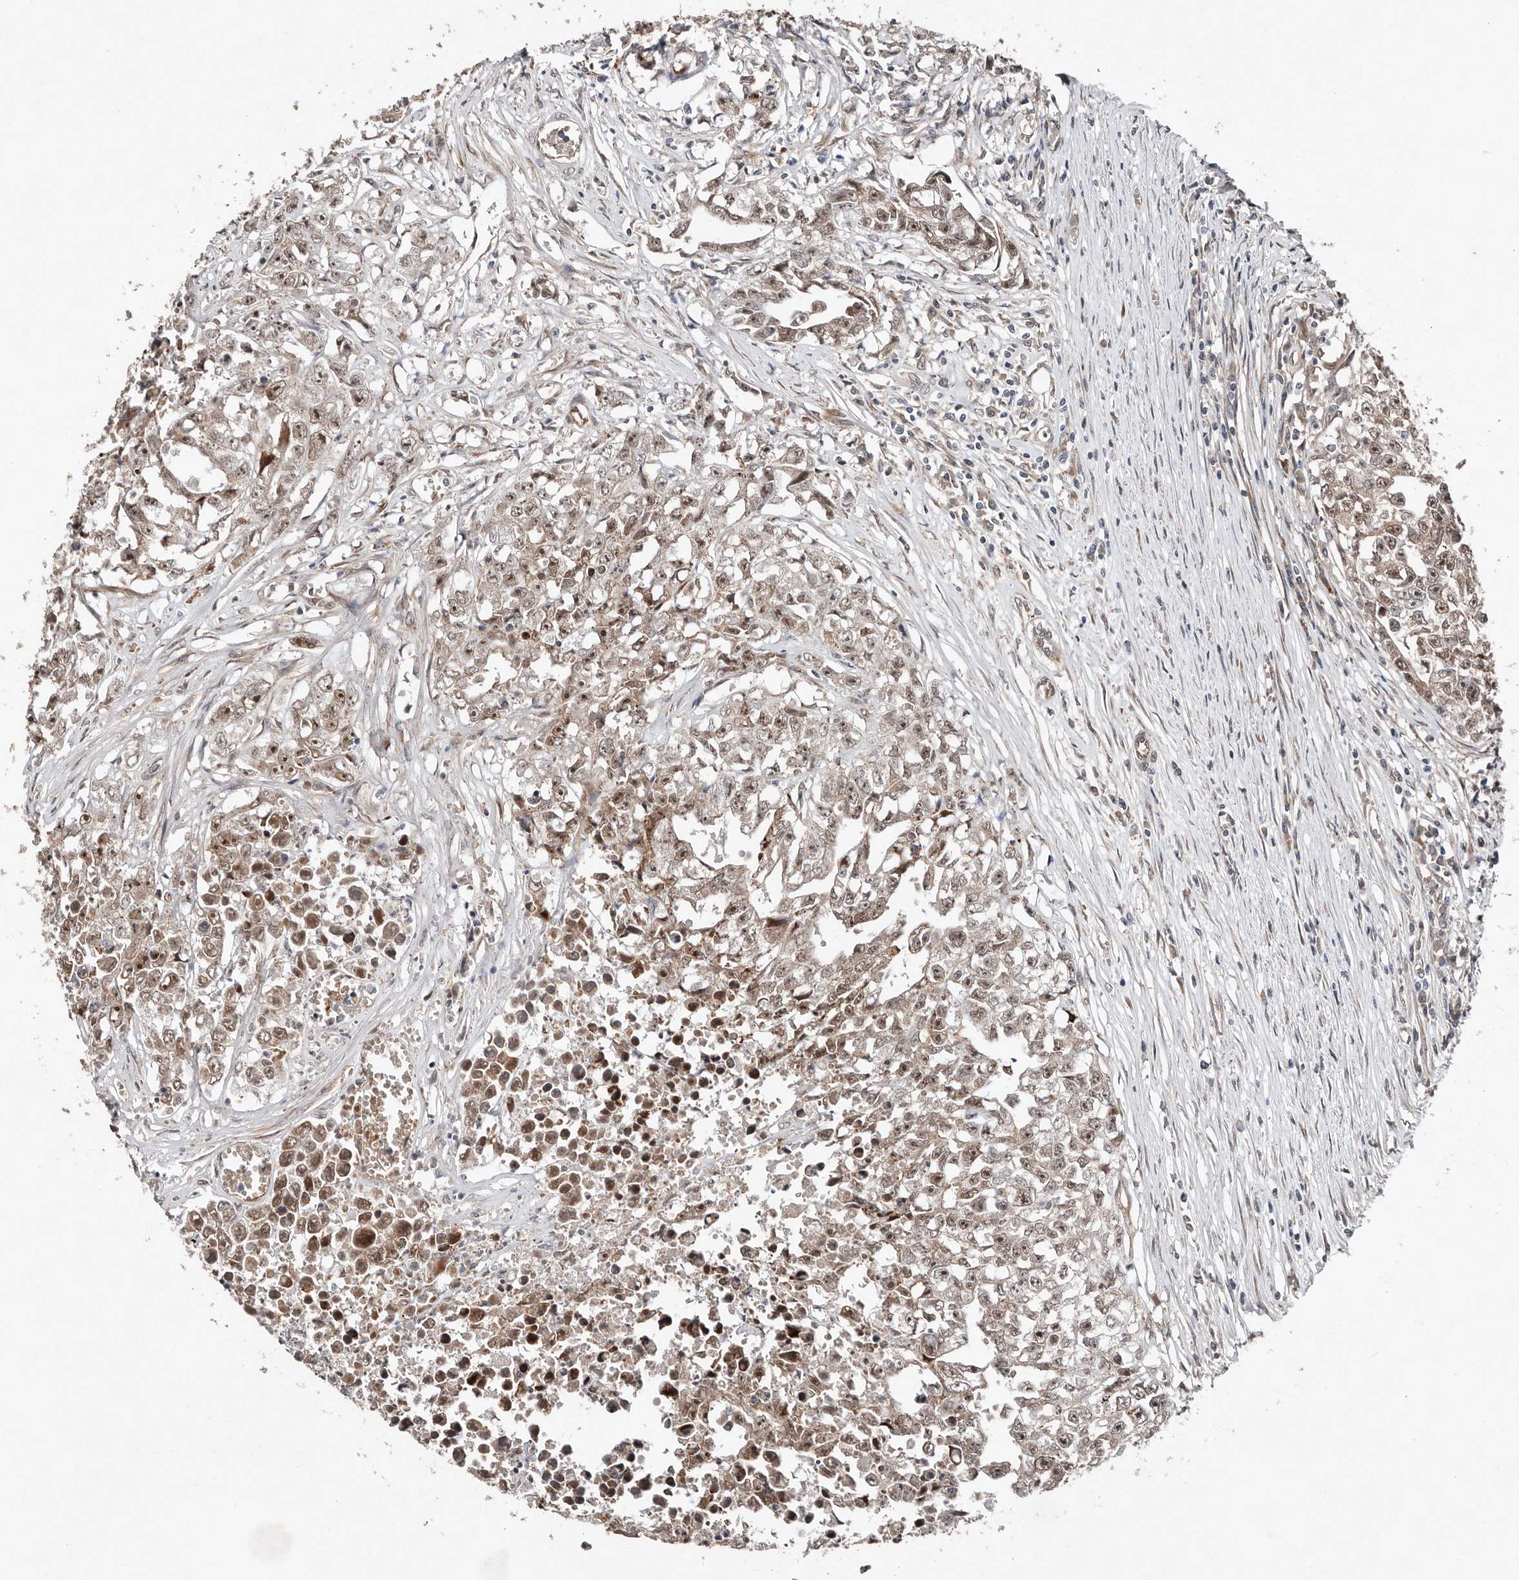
{"staining": {"intensity": "moderate", "quantity": ">75%", "location": "nuclear"}, "tissue": "testis cancer", "cell_type": "Tumor cells", "image_type": "cancer", "snomed": [{"axis": "morphology", "description": "Seminoma, NOS"}, {"axis": "morphology", "description": "Carcinoma, Embryonal, NOS"}, {"axis": "topography", "description": "Testis"}], "caption": "Embryonal carcinoma (testis) stained with a protein marker displays moderate staining in tumor cells.", "gene": "DIP2C", "patient": {"sex": "male", "age": 43}}